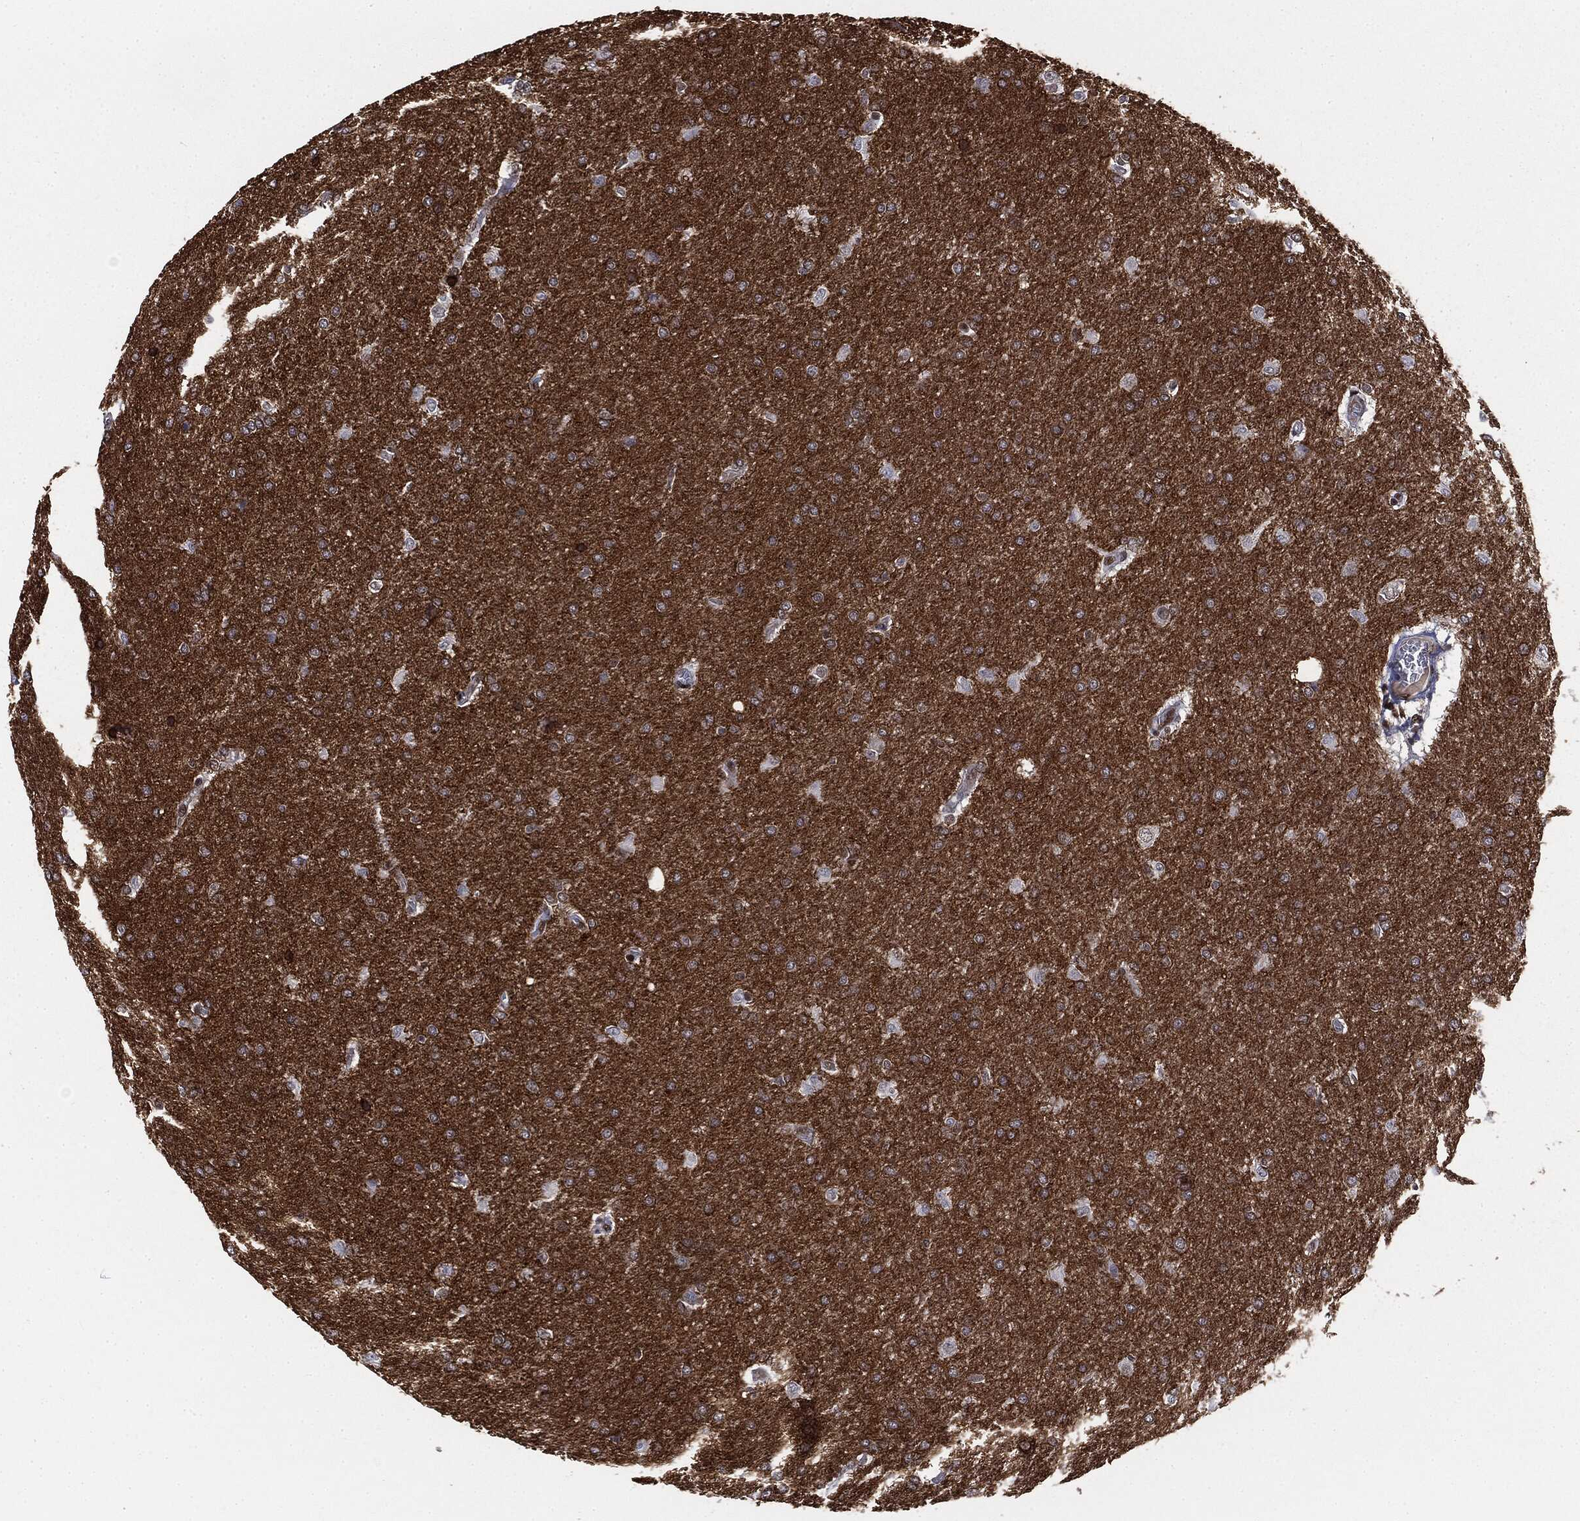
{"staining": {"intensity": "negative", "quantity": "none", "location": "none"}, "tissue": "glioma", "cell_type": "Tumor cells", "image_type": "cancer", "snomed": [{"axis": "morphology", "description": "Glioma, malignant, Low grade"}, {"axis": "topography", "description": "Brain"}], "caption": "Low-grade glioma (malignant) stained for a protein using immunohistochemistry reveals no positivity tumor cells.", "gene": "DPH2", "patient": {"sex": "female", "age": 32}}